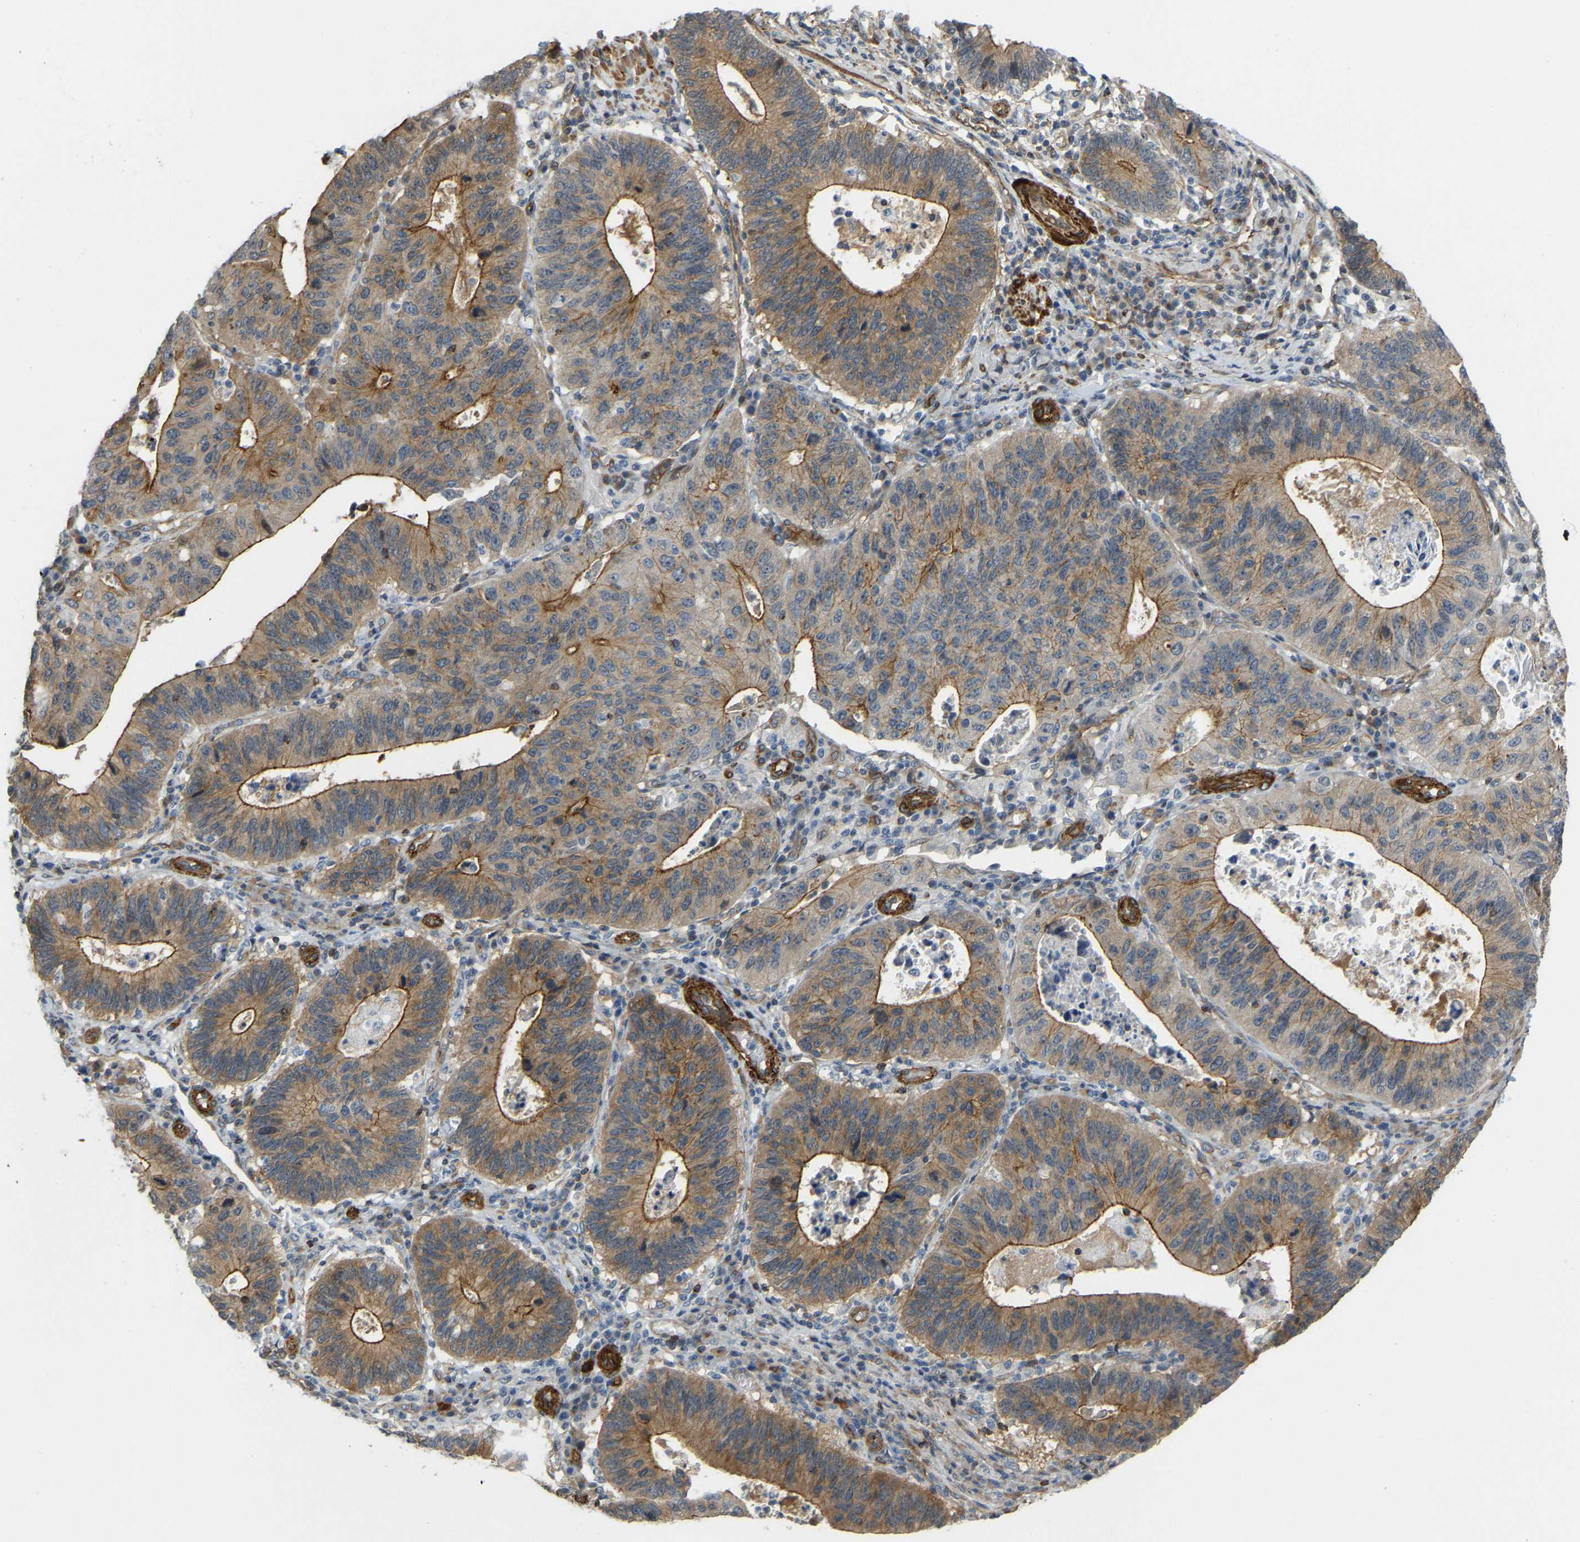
{"staining": {"intensity": "moderate", "quantity": ">75%", "location": "cytoplasmic/membranous"}, "tissue": "stomach cancer", "cell_type": "Tumor cells", "image_type": "cancer", "snomed": [{"axis": "morphology", "description": "Adenocarcinoma, NOS"}, {"axis": "topography", "description": "Stomach"}], "caption": "IHC photomicrograph of neoplastic tissue: human stomach cancer stained using immunohistochemistry (IHC) reveals medium levels of moderate protein expression localized specifically in the cytoplasmic/membranous of tumor cells, appearing as a cytoplasmic/membranous brown color.", "gene": "KIAA1671", "patient": {"sex": "male", "age": 59}}